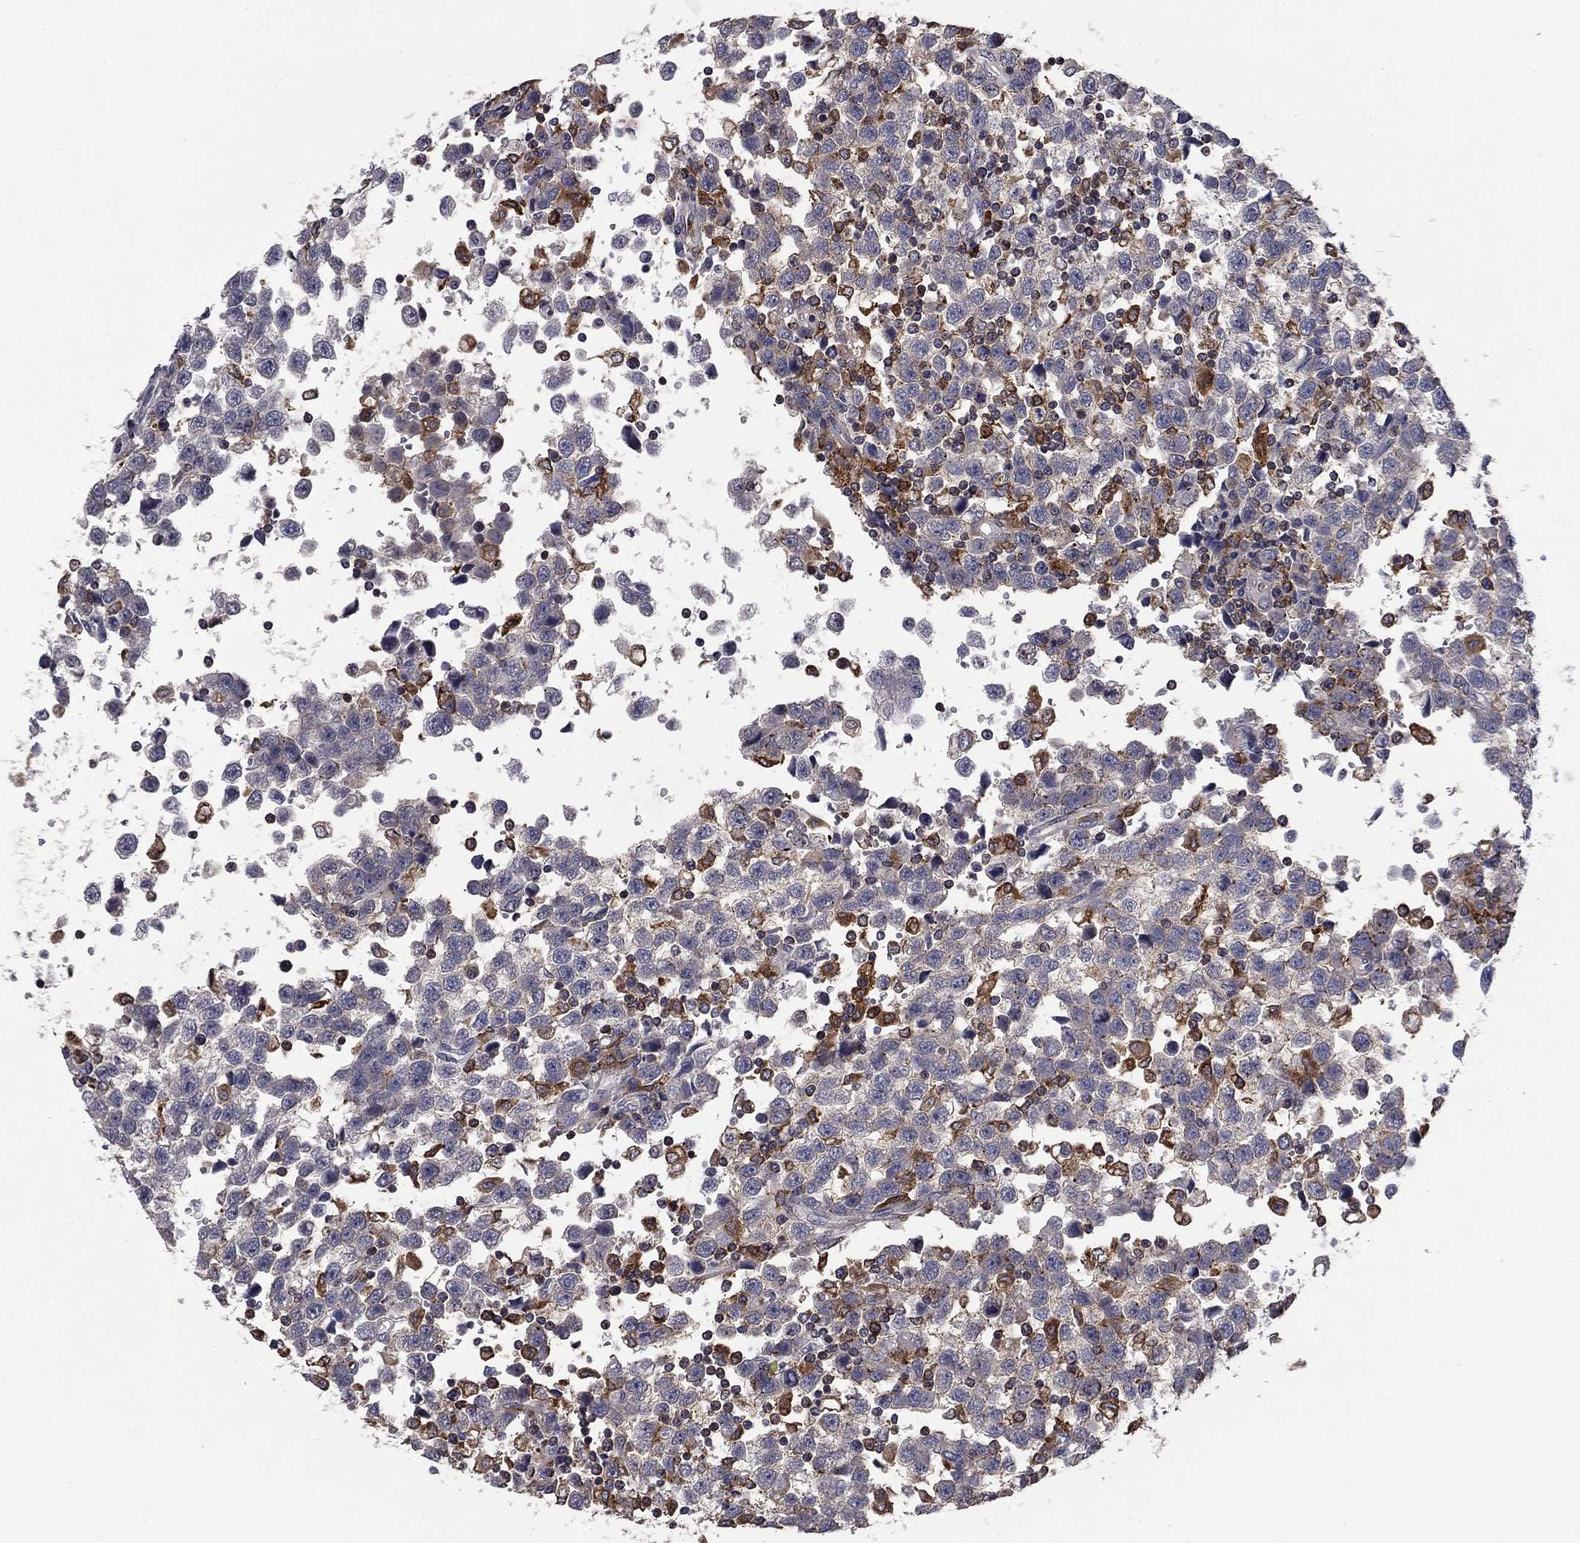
{"staining": {"intensity": "negative", "quantity": "none", "location": "none"}, "tissue": "testis cancer", "cell_type": "Tumor cells", "image_type": "cancer", "snomed": [{"axis": "morphology", "description": "Seminoma, NOS"}, {"axis": "topography", "description": "Testis"}], "caption": "Image shows no significant protein expression in tumor cells of testis cancer (seminoma).", "gene": "PLCB2", "patient": {"sex": "male", "age": 34}}